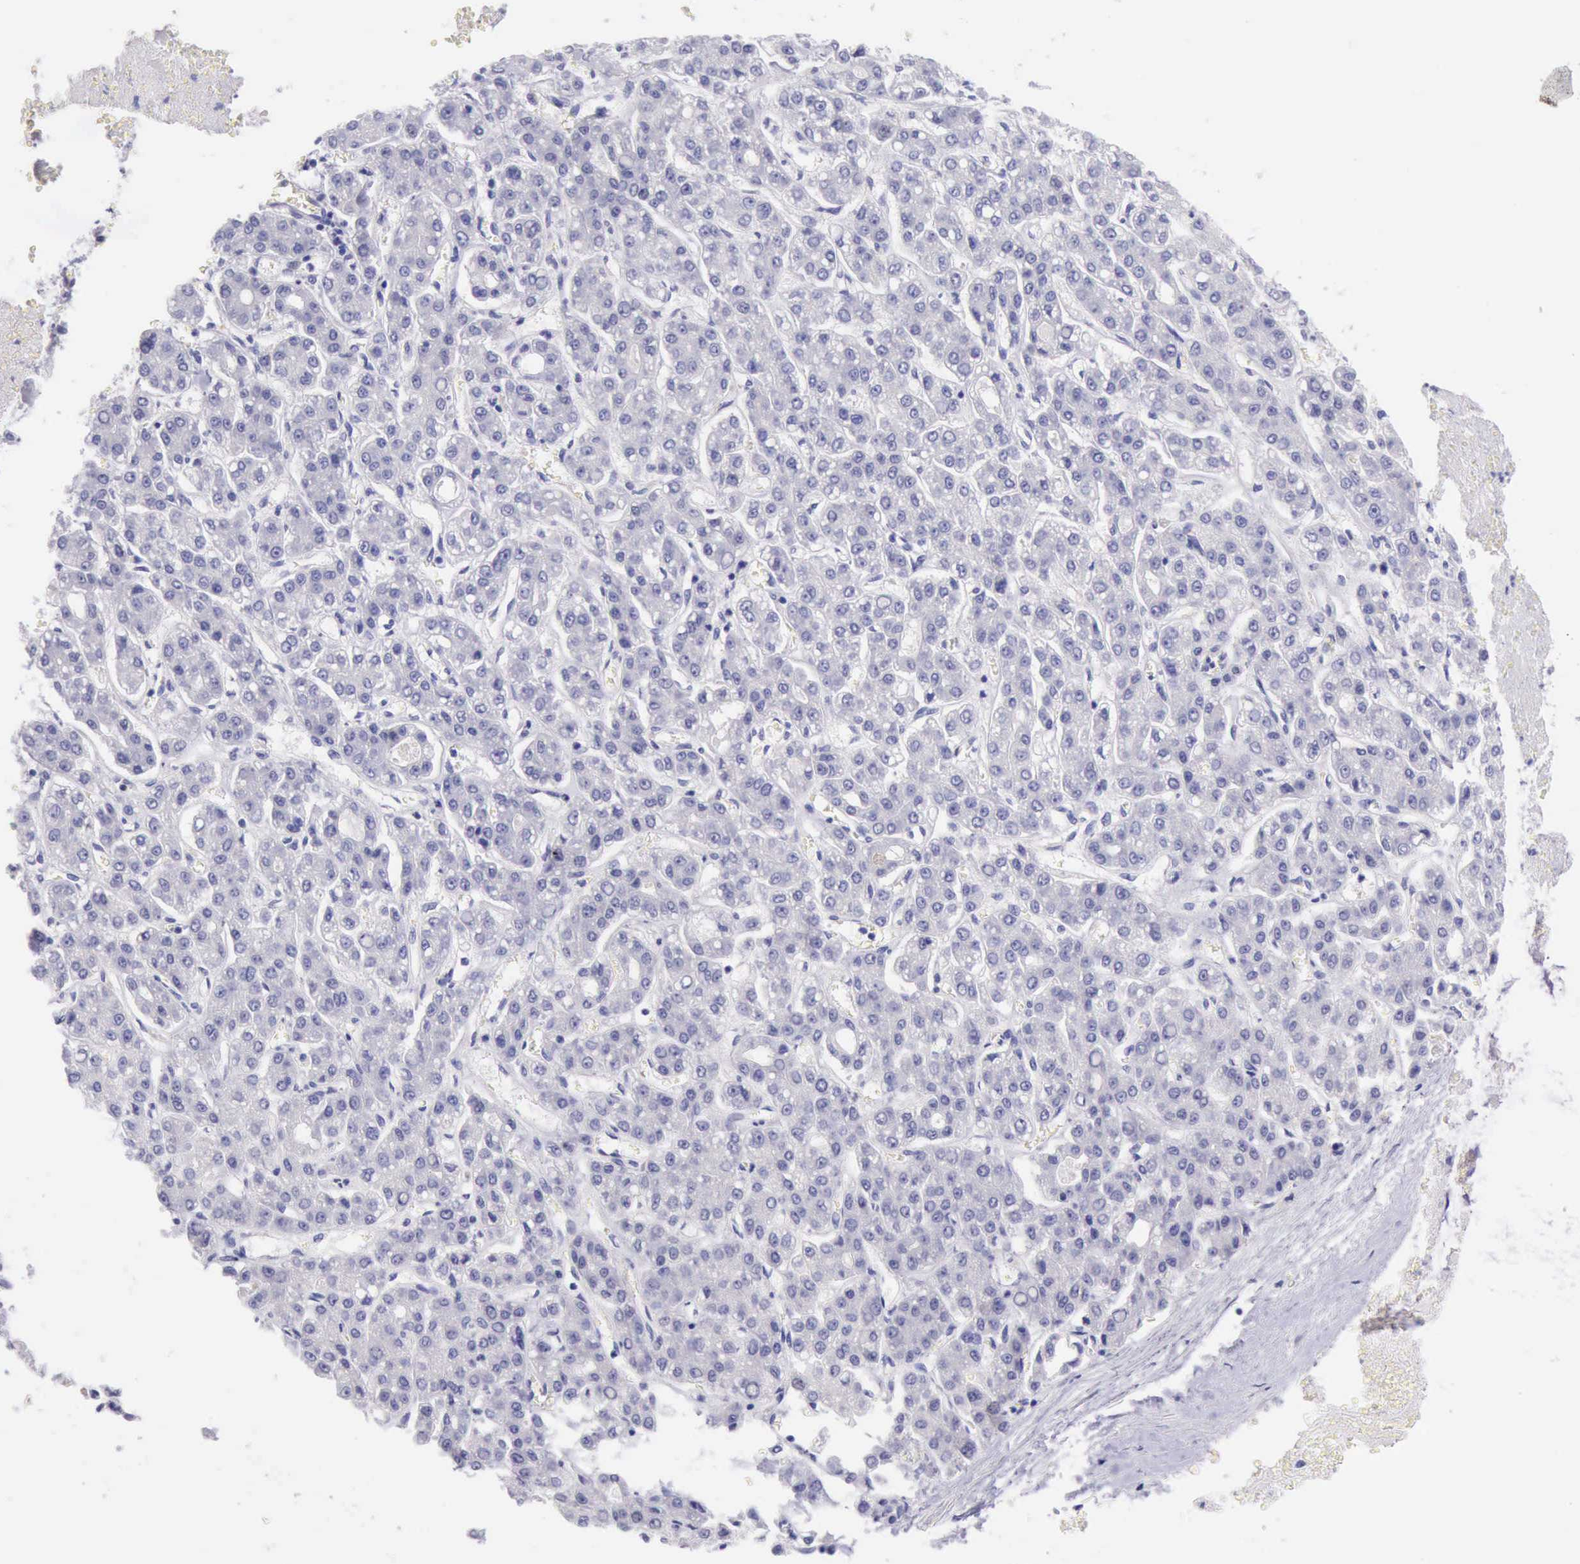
{"staining": {"intensity": "negative", "quantity": "none", "location": "none"}, "tissue": "liver cancer", "cell_type": "Tumor cells", "image_type": "cancer", "snomed": [{"axis": "morphology", "description": "Carcinoma, Hepatocellular, NOS"}, {"axis": "topography", "description": "Liver"}], "caption": "Tumor cells show no significant staining in hepatocellular carcinoma (liver). (Immunohistochemistry, brightfield microscopy, high magnification).", "gene": "LRFN5", "patient": {"sex": "male", "age": 69}}